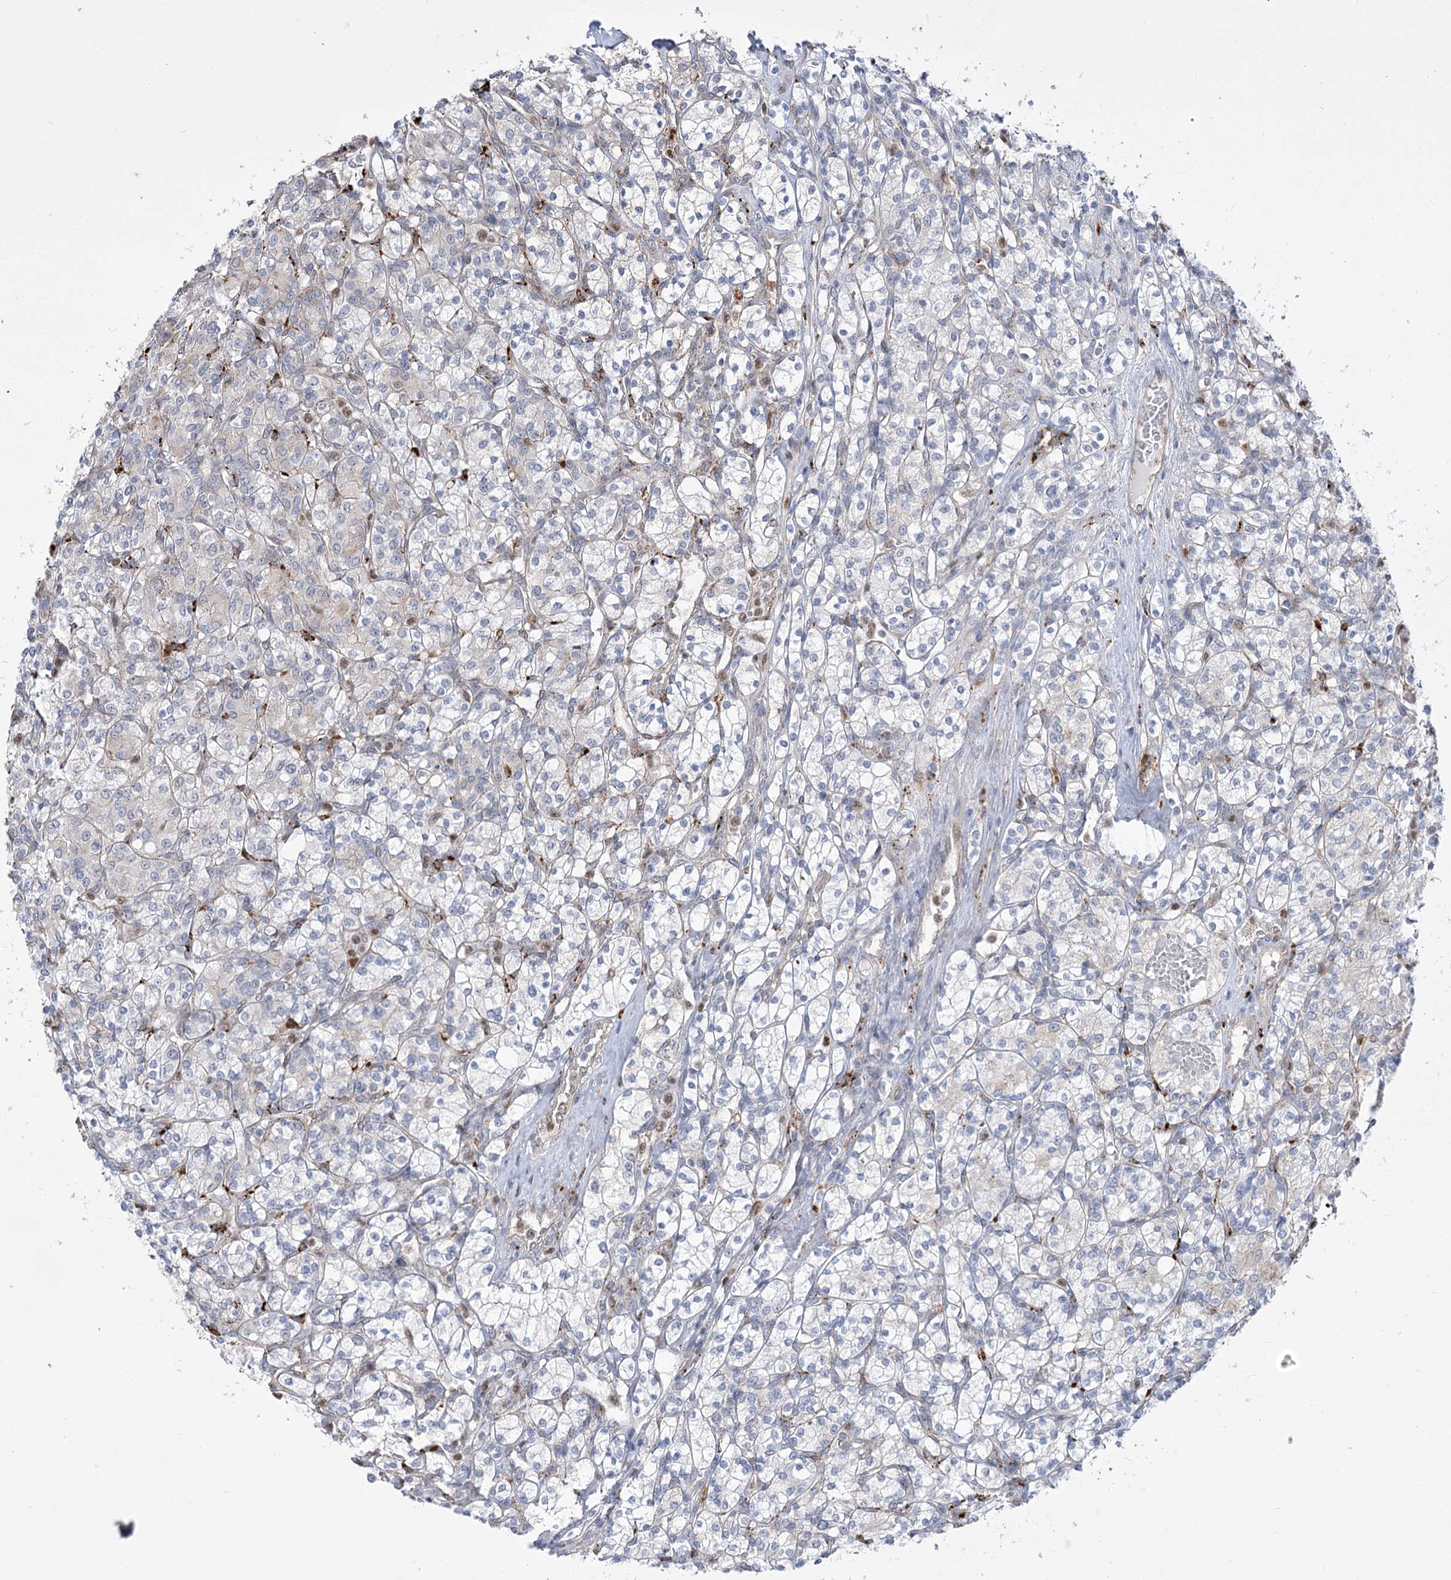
{"staining": {"intensity": "negative", "quantity": "none", "location": "none"}, "tissue": "renal cancer", "cell_type": "Tumor cells", "image_type": "cancer", "snomed": [{"axis": "morphology", "description": "Adenocarcinoma, NOS"}, {"axis": "topography", "description": "Kidney"}], "caption": "Renal adenocarcinoma was stained to show a protein in brown. There is no significant staining in tumor cells.", "gene": "SIAE", "patient": {"sex": "male", "age": 77}}